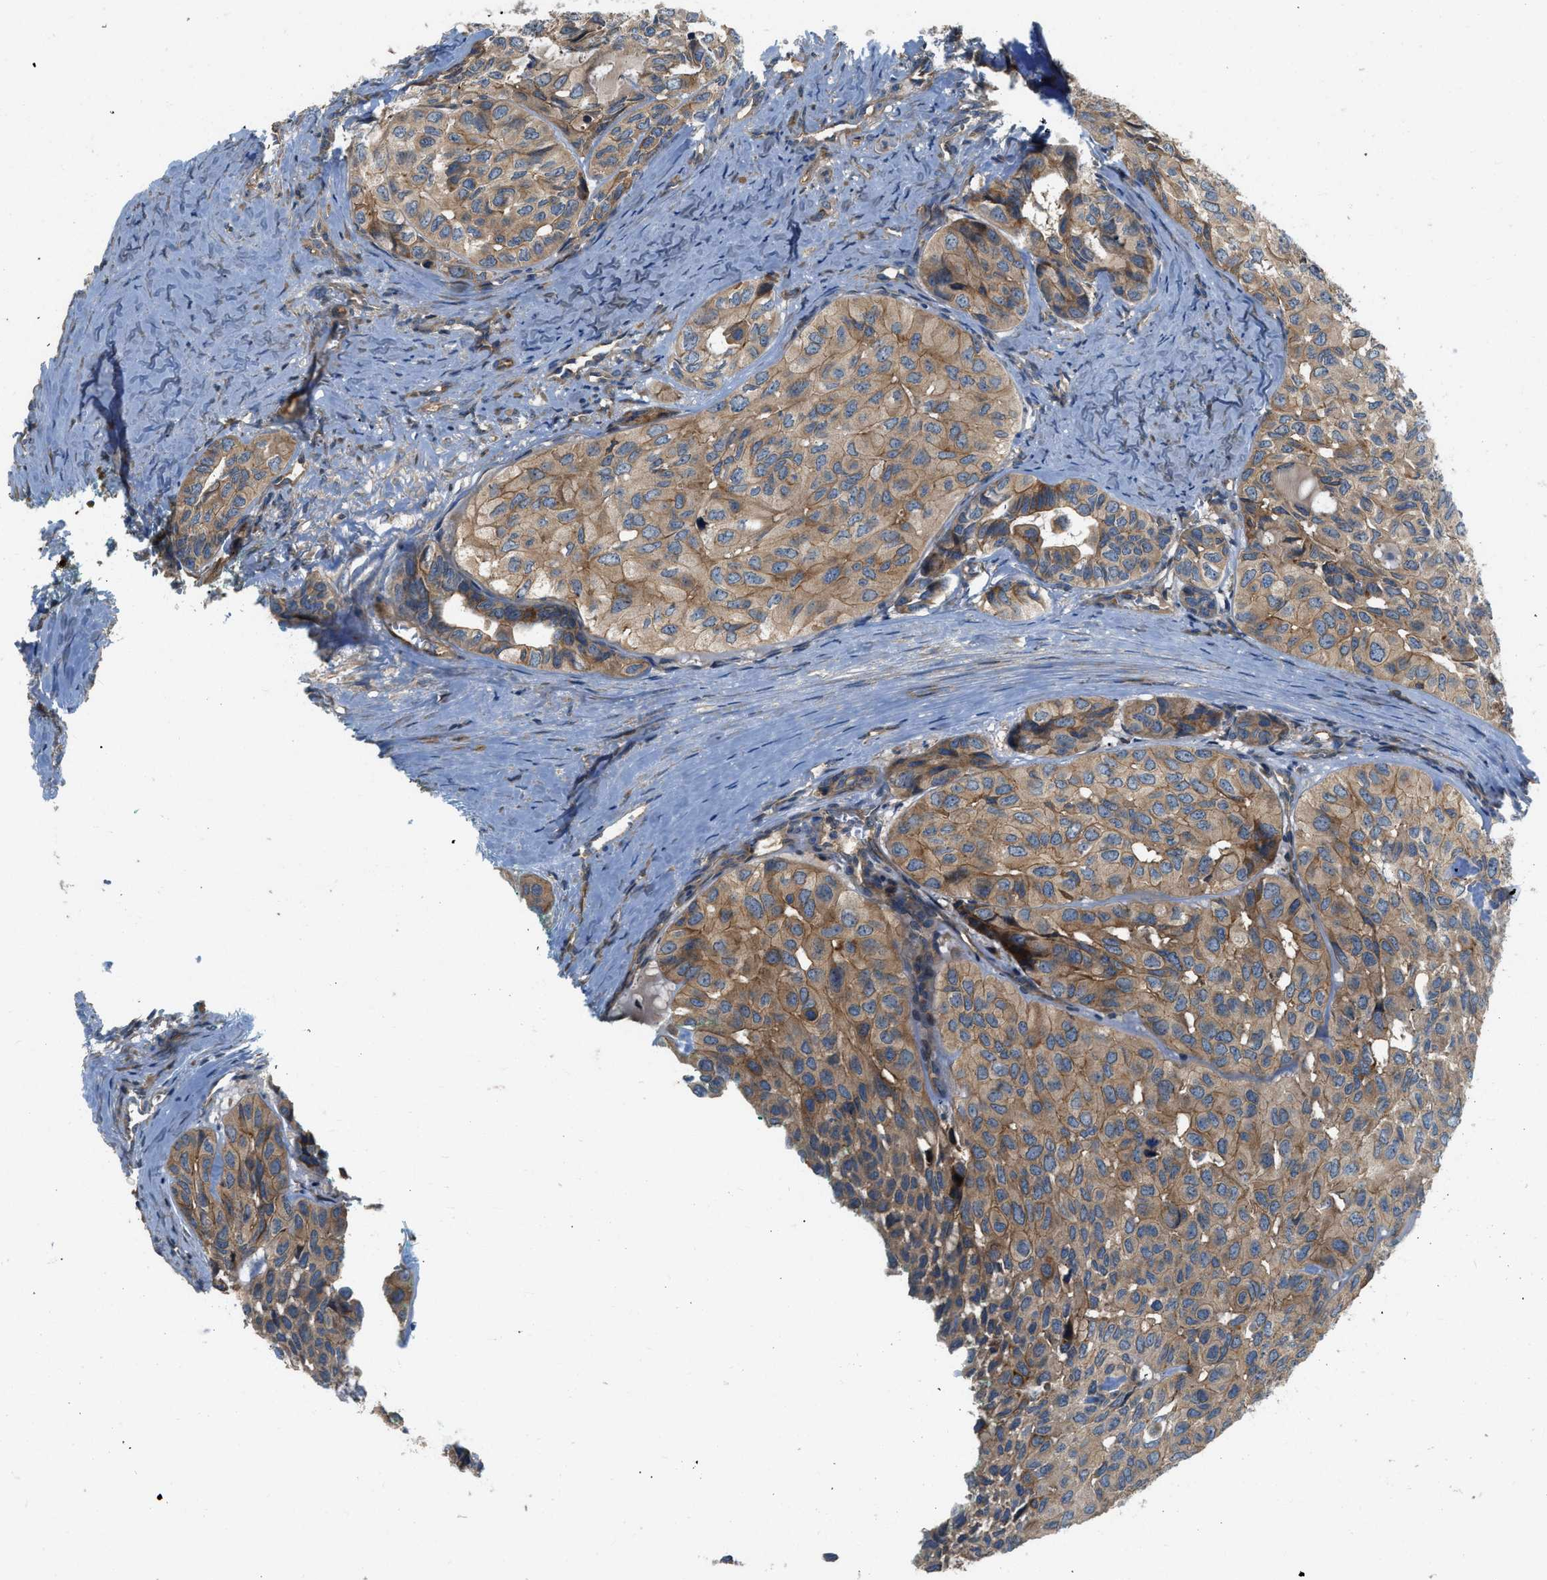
{"staining": {"intensity": "moderate", "quantity": ">75%", "location": "cytoplasmic/membranous"}, "tissue": "head and neck cancer", "cell_type": "Tumor cells", "image_type": "cancer", "snomed": [{"axis": "morphology", "description": "Adenocarcinoma, NOS"}, {"axis": "topography", "description": "Salivary gland, NOS"}, {"axis": "topography", "description": "Head-Neck"}], "caption": "Protein staining of adenocarcinoma (head and neck) tissue shows moderate cytoplasmic/membranous positivity in about >75% of tumor cells.", "gene": "CNNM3", "patient": {"sex": "female", "age": 76}}